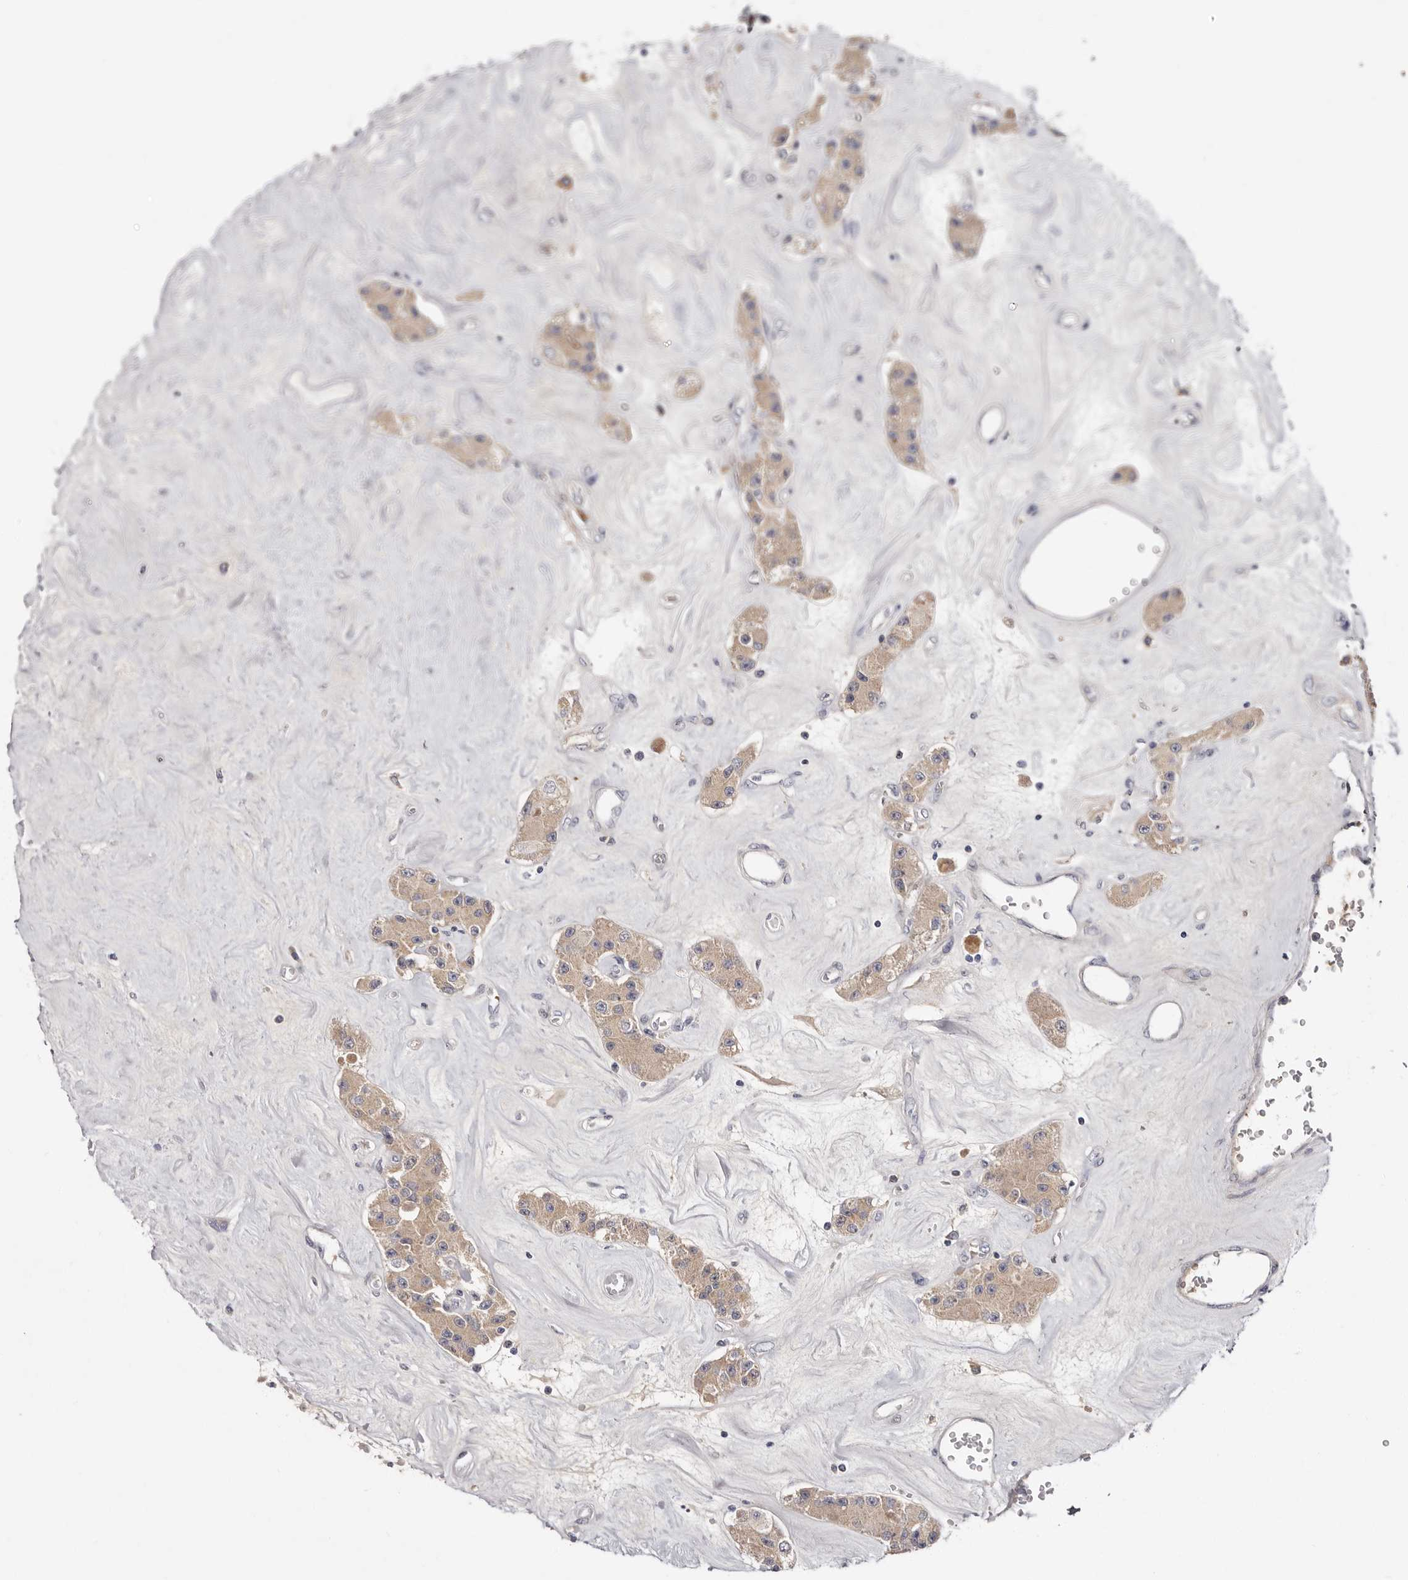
{"staining": {"intensity": "weak", "quantity": ">75%", "location": "cytoplasmic/membranous"}, "tissue": "carcinoid", "cell_type": "Tumor cells", "image_type": "cancer", "snomed": [{"axis": "morphology", "description": "Carcinoid, malignant, NOS"}, {"axis": "topography", "description": "Pancreas"}], "caption": "Immunohistochemistry (IHC) image of human carcinoid (malignant) stained for a protein (brown), which shows low levels of weak cytoplasmic/membranous positivity in approximately >75% of tumor cells.", "gene": "LMLN", "patient": {"sex": "male", "age": 41}}